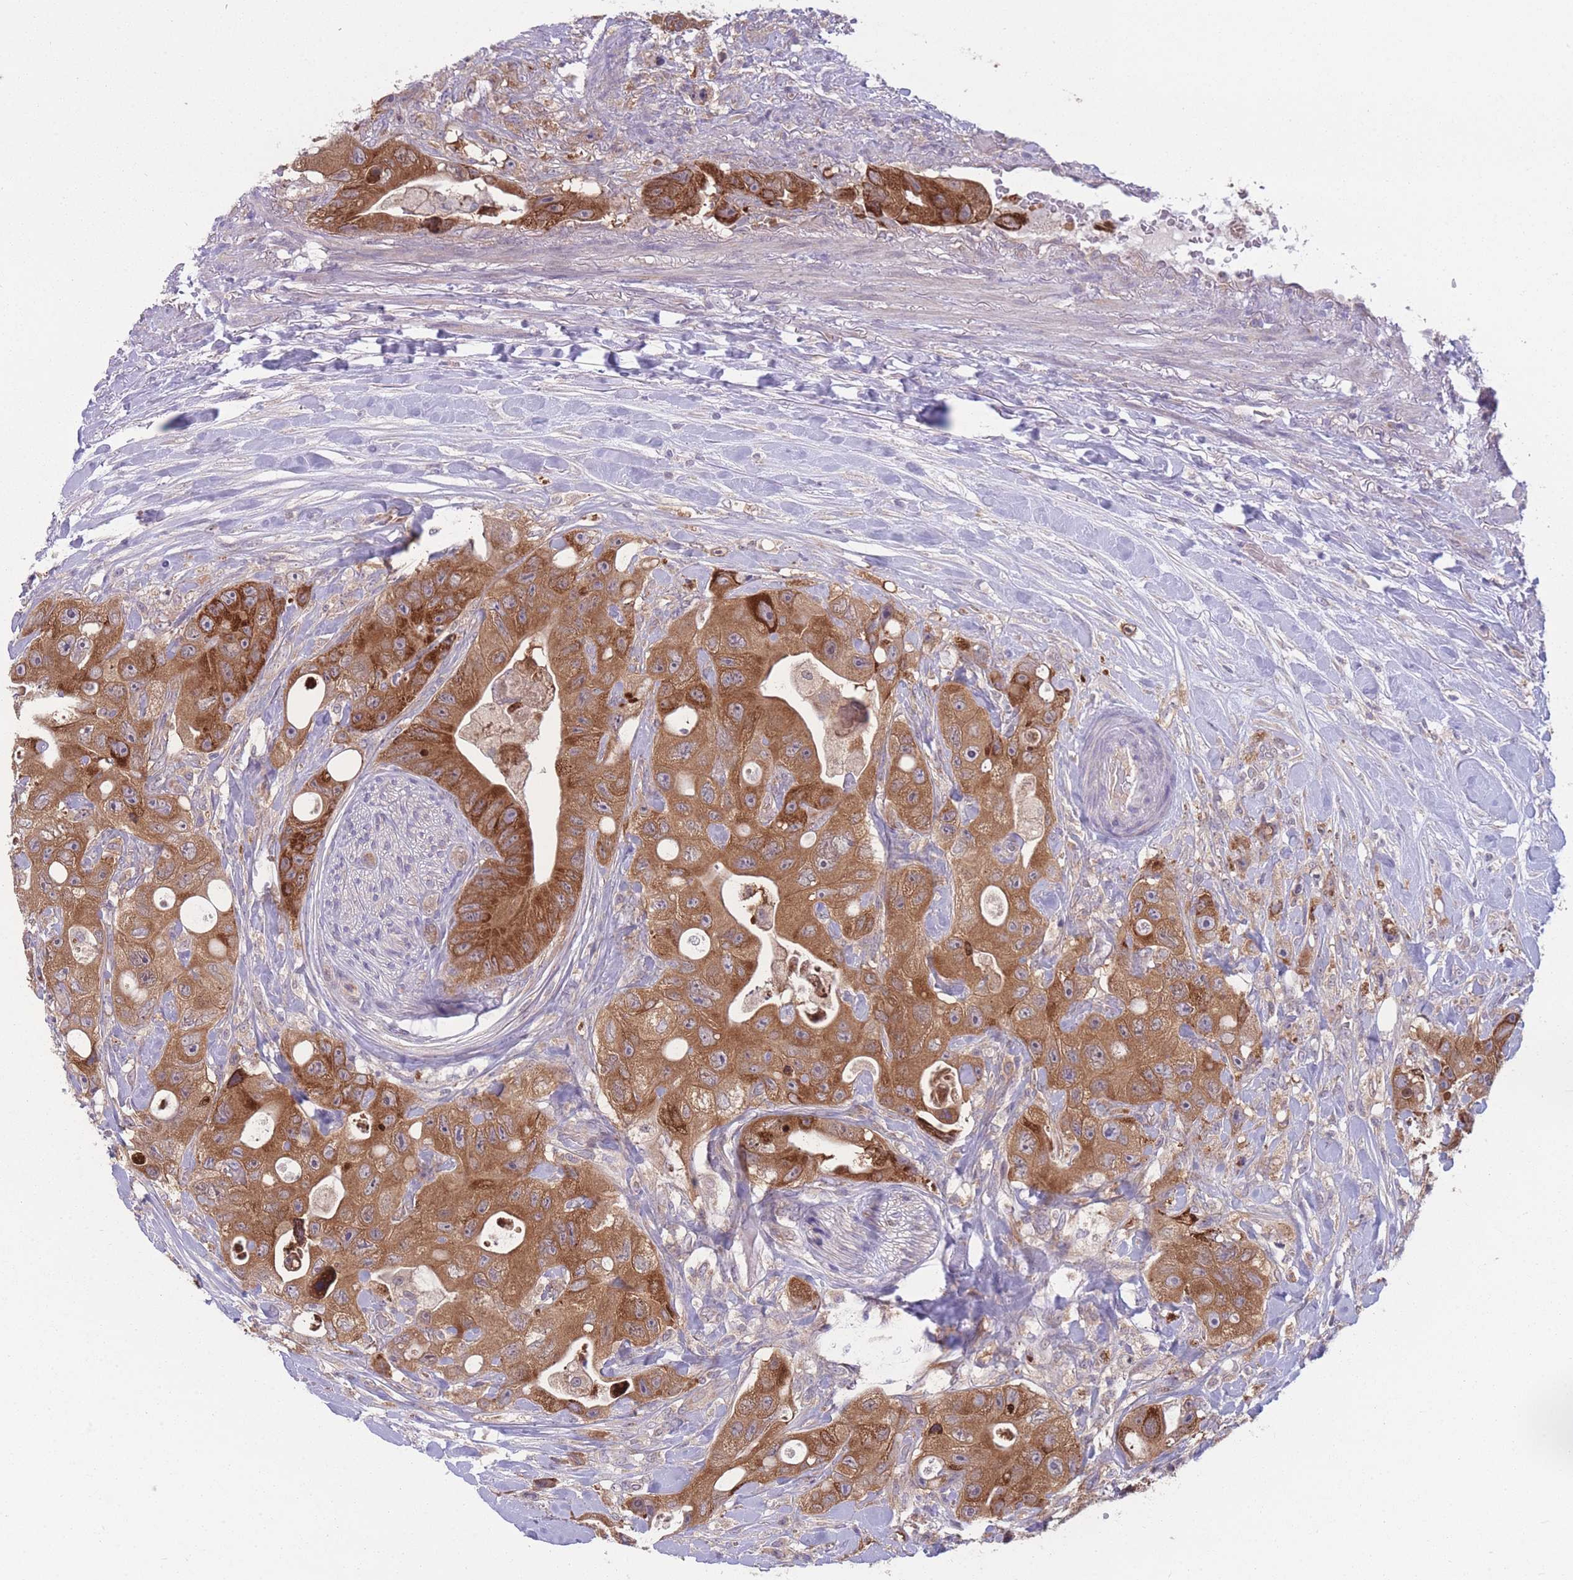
{"staining": {"intensity": "moderate", "quantity": ">75%", "location": "cytoplasmic/membranous"}, "tissue": "colorectal cancer", "cell_type": "Tumor cells", "image_type": "cancer", "snomed": [{"axis": "morphology", "description": "Adenocarcinoma, NOS"}, {"axis": "topography", "description": "Colon"}], "caption": "Approximately >75% of tumor cells in human colorectal adenocarcinoma reveal moderate cytoplasmic/membranous protein staining as visualized by brown immunohistochemical staining.", "gene": "CCT6B", "patient": {"sex": "female", "age": 46}}